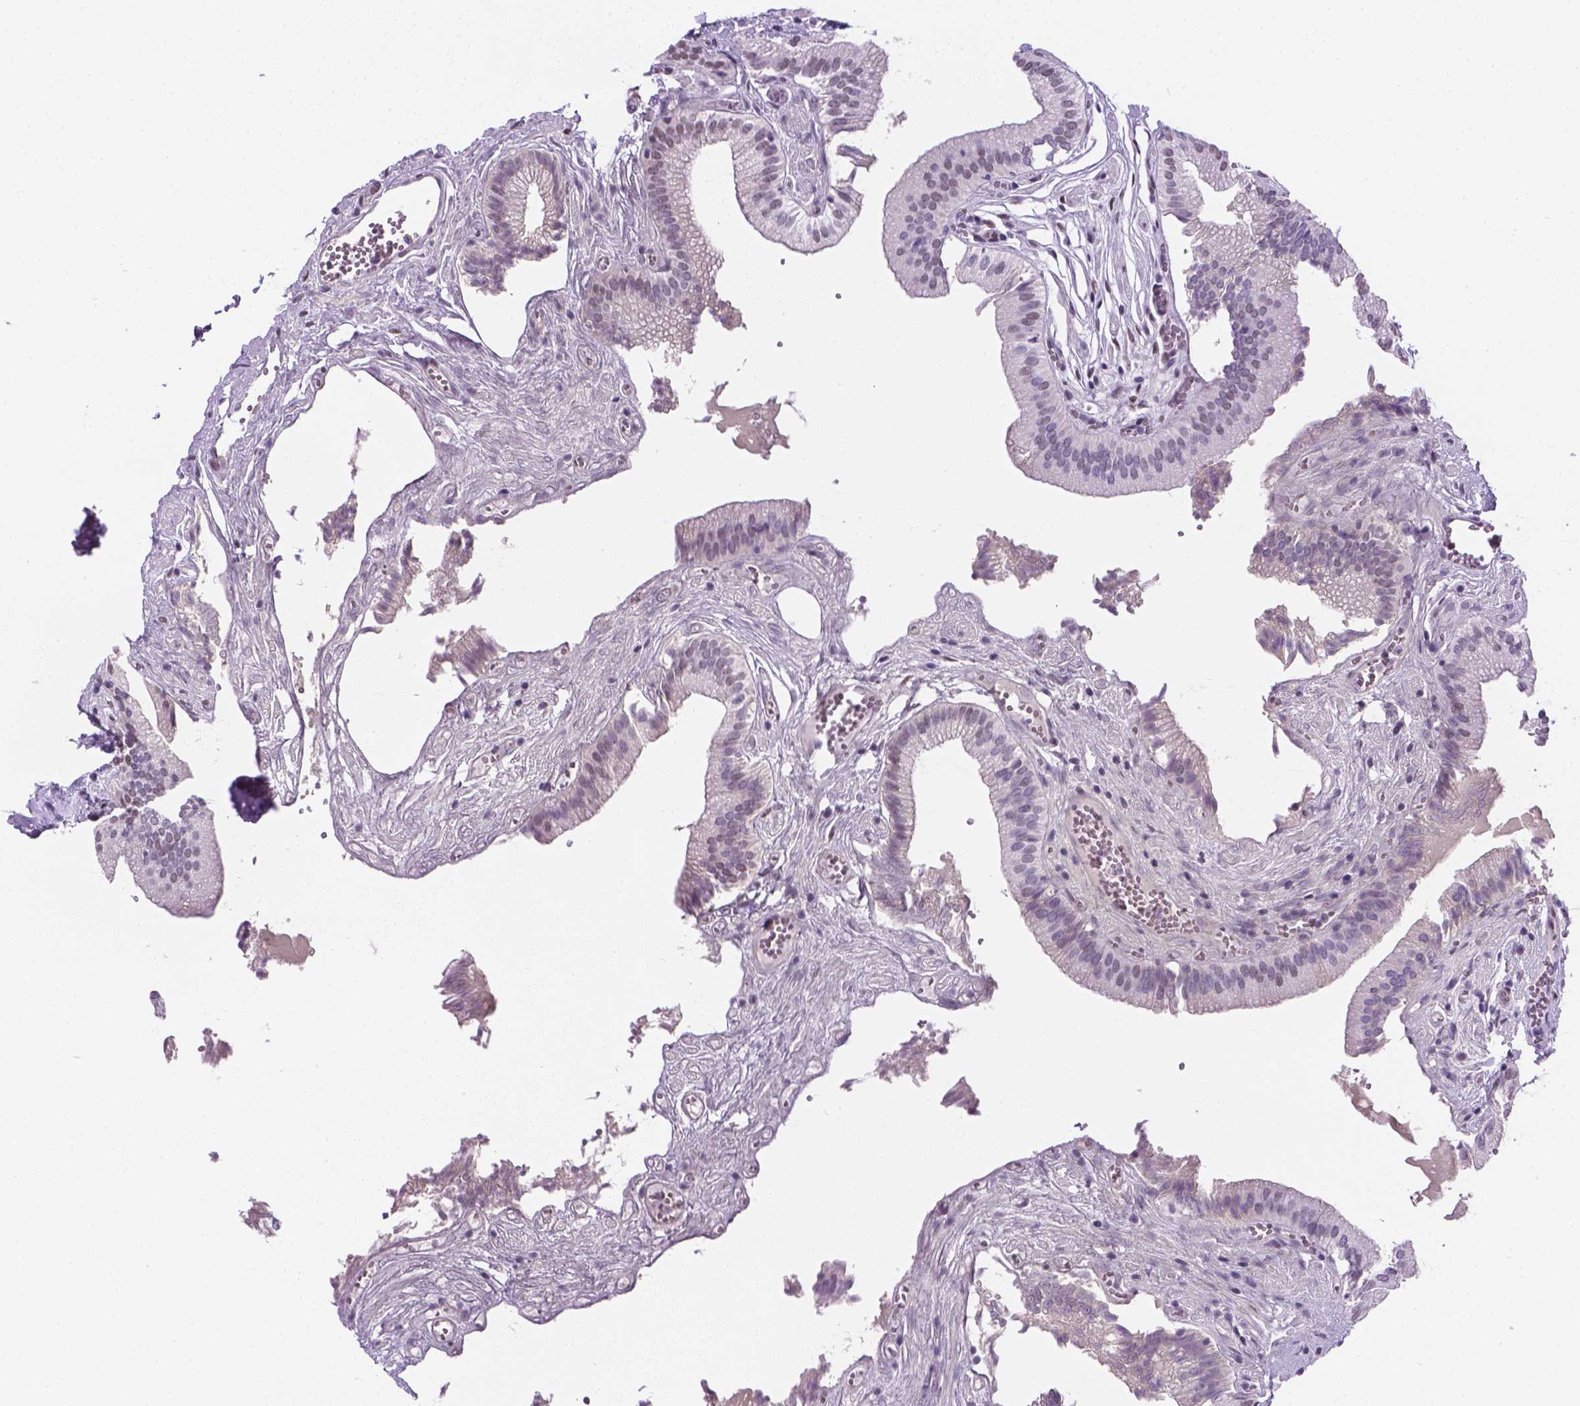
{"staining": {"intensity": "negative", "quantity": "none", "location": "none"}, "tissue": "gallbladder", "cell_type": "Glandular cells", "image_type": "normal", "snomed": [{"axis": "morphology", "description": "Normal tissue, NOS"}, {"axis": "topography", "description": "Gallbladder"}, {"axis": "topography", "description": "Peripheral nerve tissue"}], "caption": "Immunohistochemistry image of normal gallbladder: gallbladder stained with DAB (3,3'-diaminobenzidine) shows no significant protein expression in glandular cells. (Brightfield microscopy of DAB (3,3'-diaminobenzidine) immunohistochemistry (IHC) at high magnification).", "gene": "TMEM210", "patient": {"sex": "male", "age": 17}}